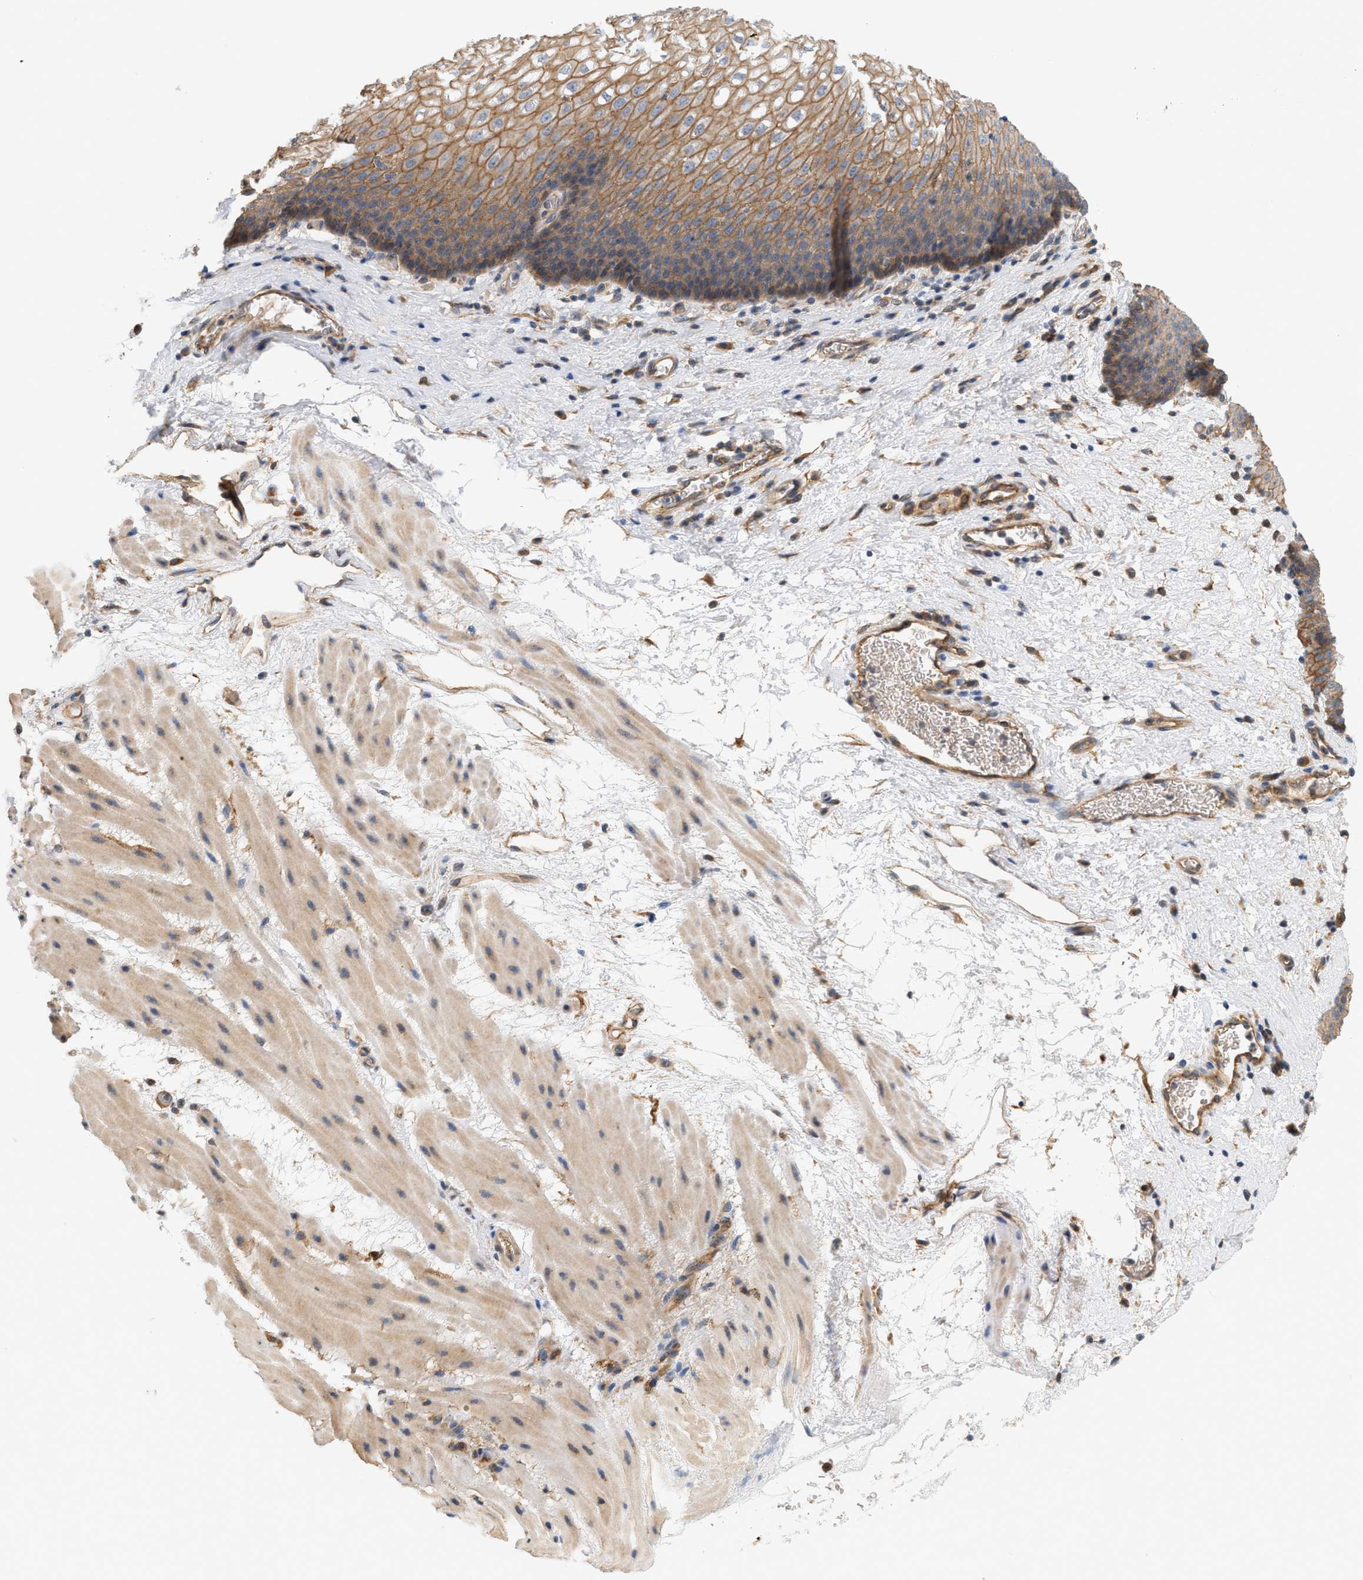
{"staining": {"intensity": "moderate", "quantity": "<25%", "location": "cytoplasmic/membranous"}, "tissue": "esophagus", "cell_type": "Squamous epithelial cells", "image_type": "normal", "snomed": [{"axis": "morphology", "description": "Normal tissue, NOS"}, {"axis": "topography", "description": "Esophagus"}], "caption": "Brown immunohistochemical staining in unremarkable human esophagus reveals moderate cytoplasmic/membranous positivity in approximately <25% of squamous epithelial cells. The protein of interest is shown in brown color, while the nuclei are stained blue.", "gene": "CTXN1", "patient": {"sex": "male", "age": 48}}